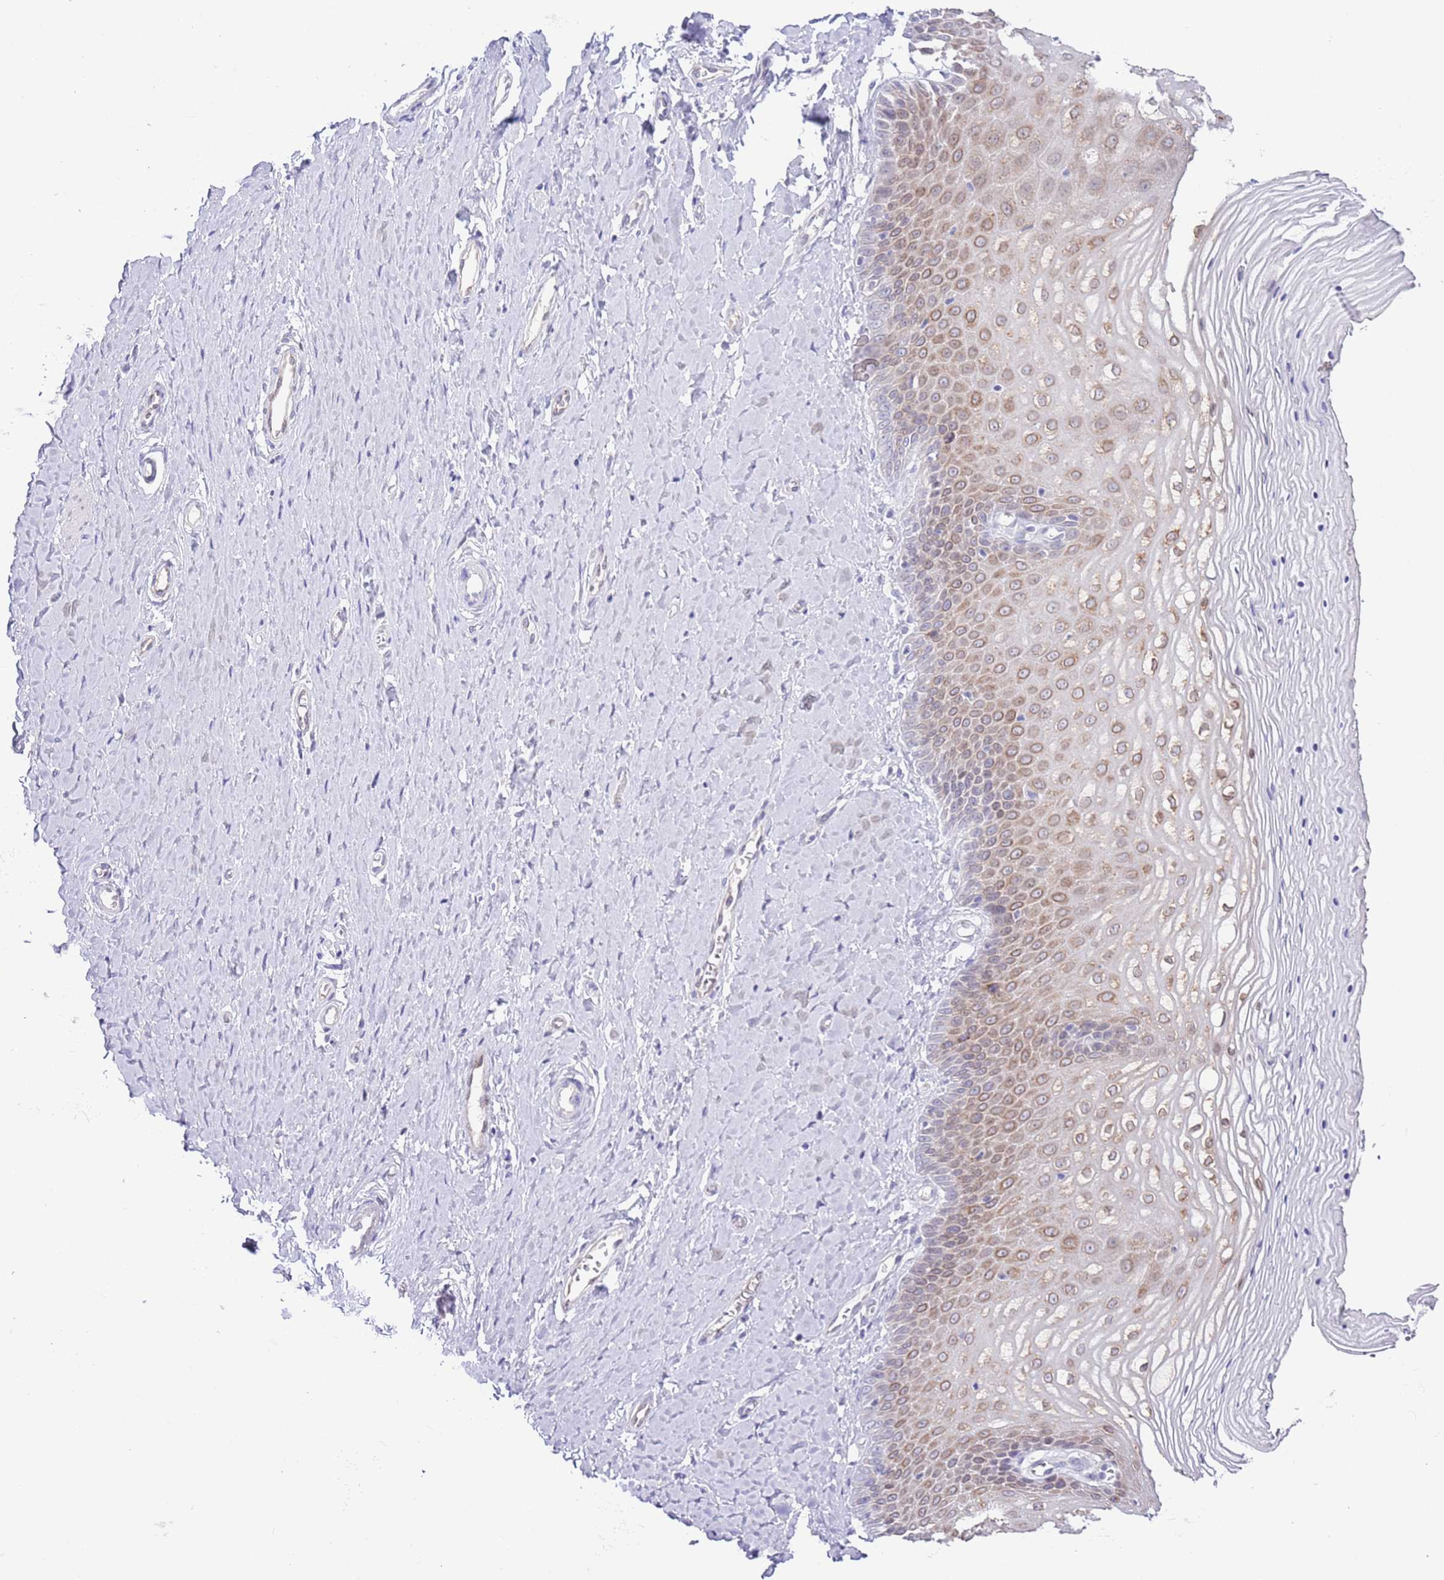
{"staining": {"intensity": "moderate", "quantity": "25%-75%", "location": "cytoplasmic/membranous"}, "tissue": "vagina", "cell_type": "Squamous epithelial cells", "image_type": "normal", "snomed": [{"axis": "morphology", "description": "Normal tissue, NOS"}, {"axis": "topography", "description": "Vagina"}], "caption": "Moderate cytoplasmic/membranous staining is appreciated in about 25%-75% of squamous epithelial cells in unremarkable vagina.", "gene": "EBPL", "patient": {"sex": "female", "age": 65}}